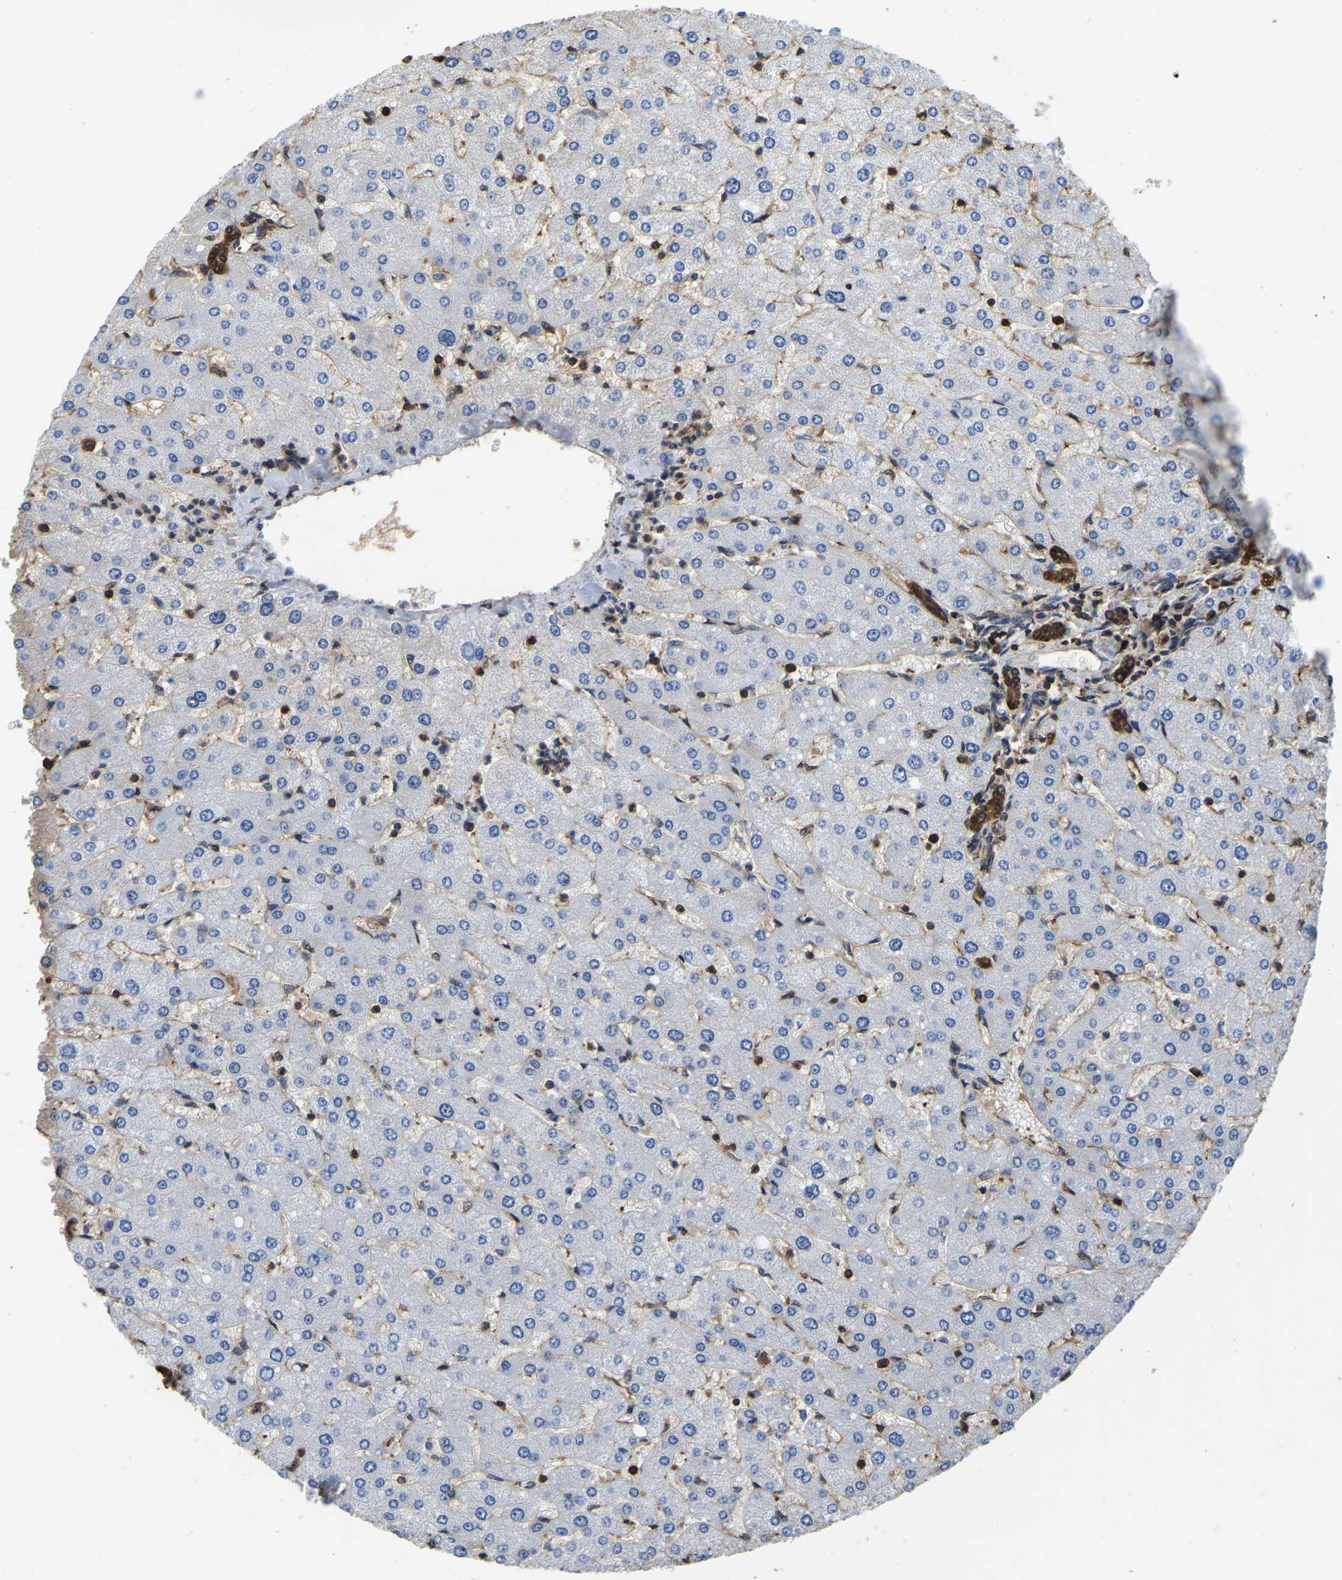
{"staining": {"intensity": "strong", "quantity": ">75%", "location": "cytoplasmic/membranous"}, "tissue": "liver", "cell_type": "Cholangiocytes", "image_type": "normal", "snomed": [{"axis": "morphology", "description": "Normal tissue, NOS"}, {"axis": "topography", "description": "Liver"}], "caption": "Immunohistochemistry (IHC) (DAB (3,3'-diaminobenzidine)) staining of unremarkable liver reveals strong cytoplasmic/membranous protein staining in about >75% of cholangiocytes. Ihc stains the protein of interest in brown and the nuclei are stained blue.", "gene": "LDHB", "patient": {"sex": "male", "age": 55}}